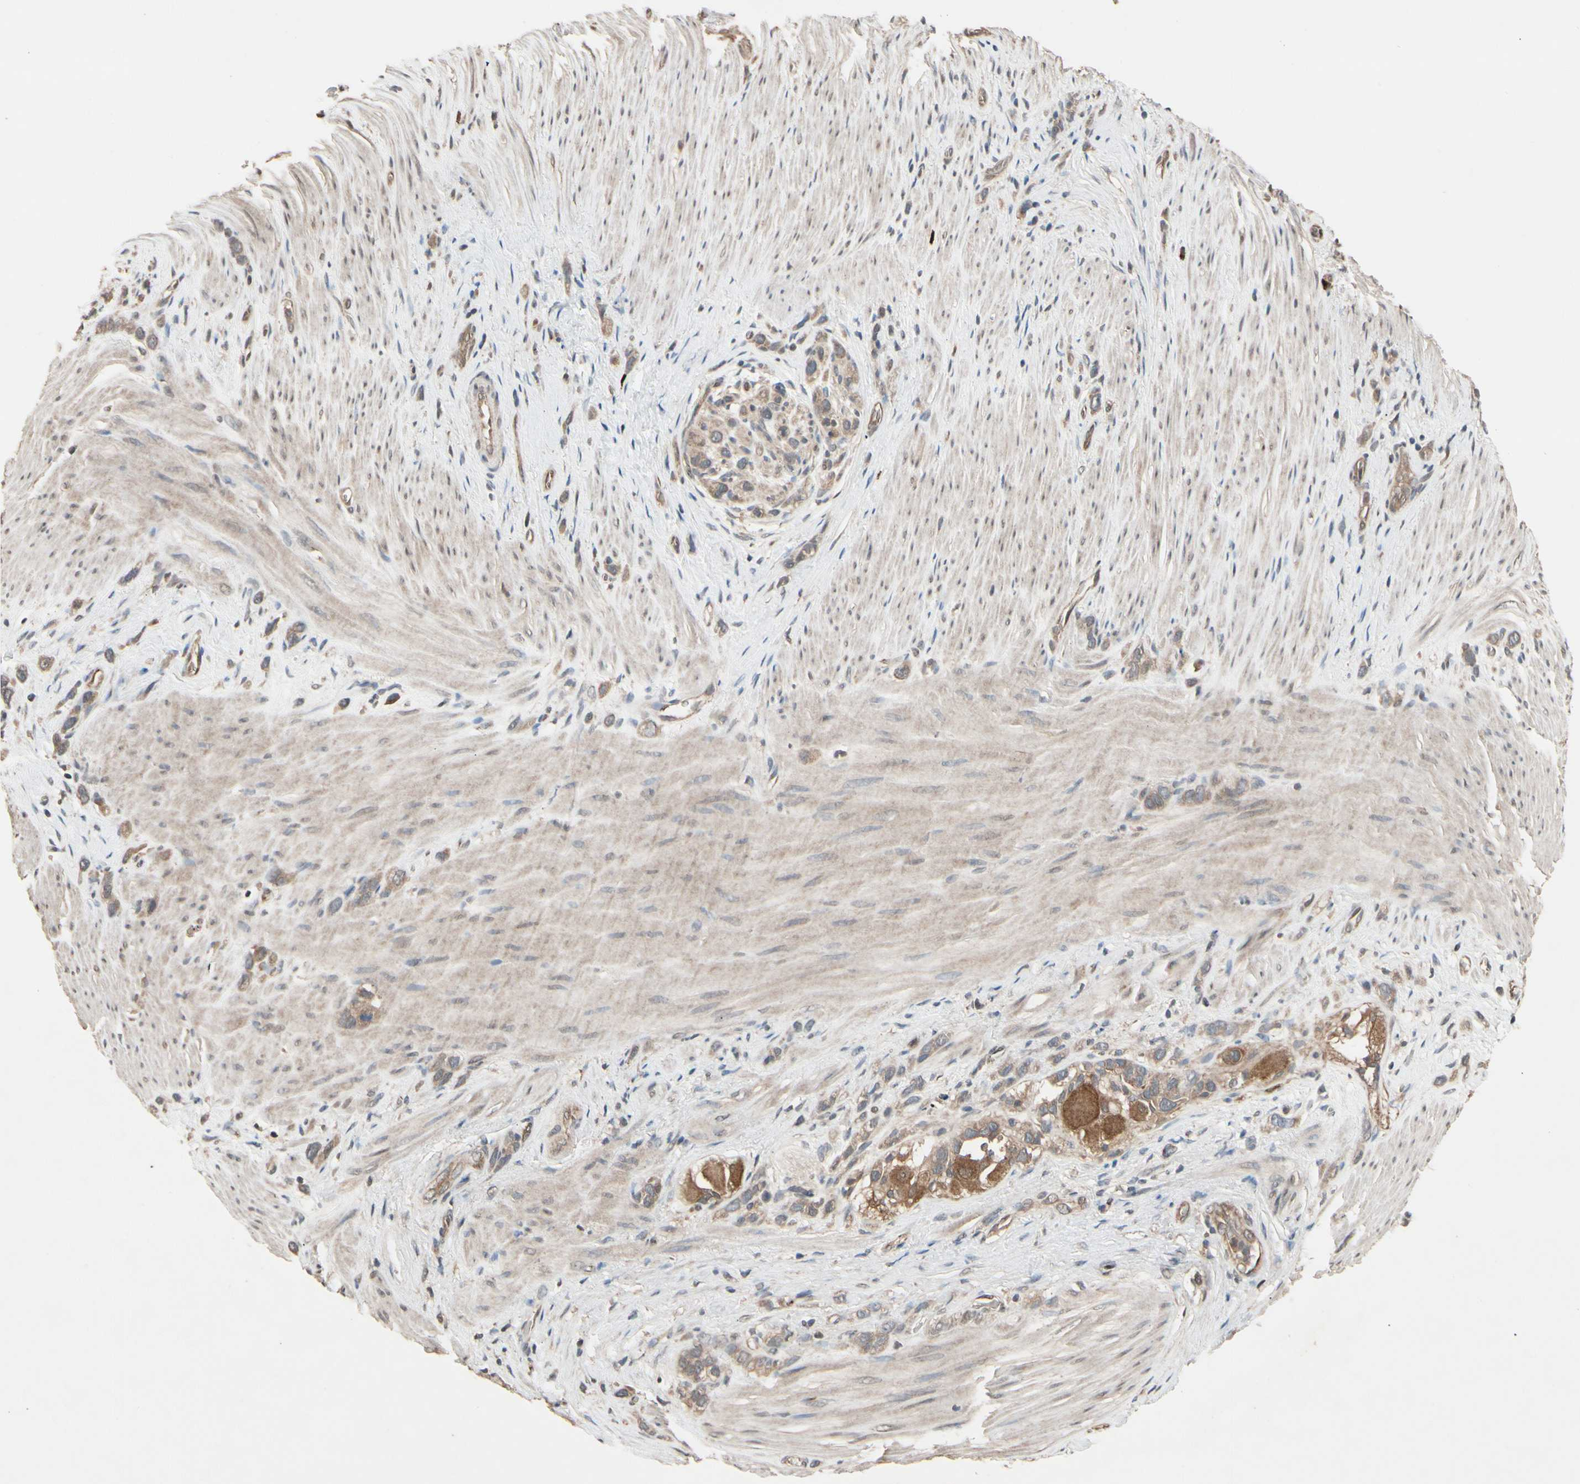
{"staining": {"intensity": "moderate", "quantity": ">75%", "location": "cytoplasmic/membranous"}, "tissue": "stomach cancer", "cell_type": "Tumor cells", "image_type": "cancer", "snomed": [{"axis": "morphology", "description": "Normal tissue, NOS"}, {"axis": "morphology", "description": "Adenocarcinoma, NOS"}, {"axis": "morphology", "description": "Adenocarcinoma, High grade"}, {"axis": "topography", "description": "Stomach, upper"}, {"axis": "topography", "description": "Stomach"}], "caption": "Immunohistochemical staining of stomach cancer exhibits moderate cytoplasmic/membranous protein positivity in approximately >75% of tumor cells. The protein is stained brown, and the nuclei are stained in blue (DAB IHC with brightfield microscopy, high magnification).", "gene": "PNPLA7", "patient": {"sex": "female", "age": 65}}